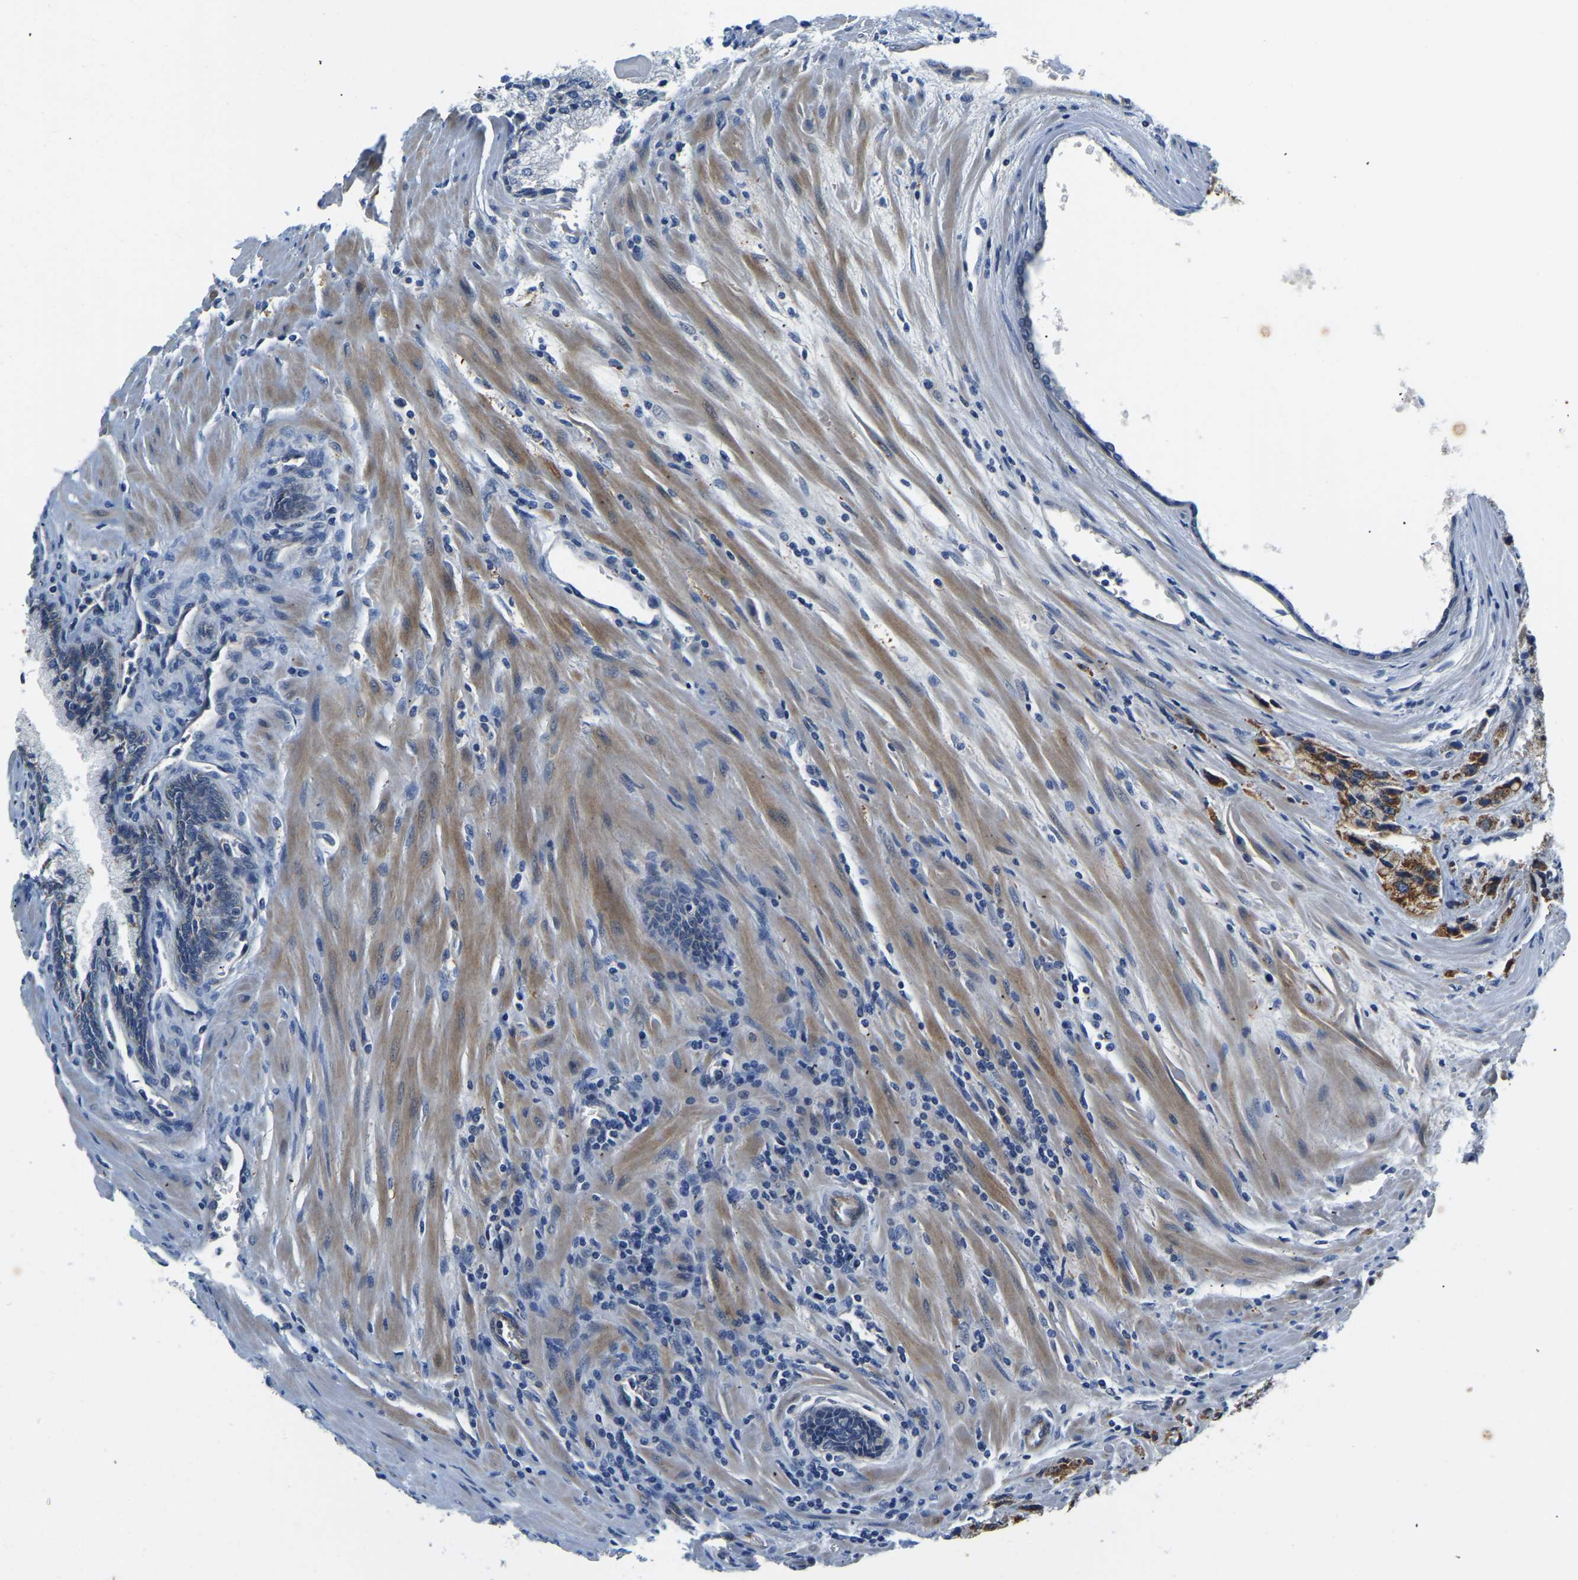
{"staining": {"intensity": "moderate", "quantity": "25%-75%", "location": "cytoplasmic/membranous"}, "tissue": "prostate cancer", "cell_type": "Tumor cells", "image_type": "cancer", "snomed": [{"axis": "morphology", "description": "Adenocarcinoma, High grade"}, {"axis": "topography", "description": "Prostate"}], "caption": "The image exhibits a brown stain indicating the presence of a protein in the cytoplasmic/membranous of tumor cells in prostate cancer (adenocarcinoma (high-grade)).", "gene": "LIAS", "patient": {"sex": "male", "age": 58}}